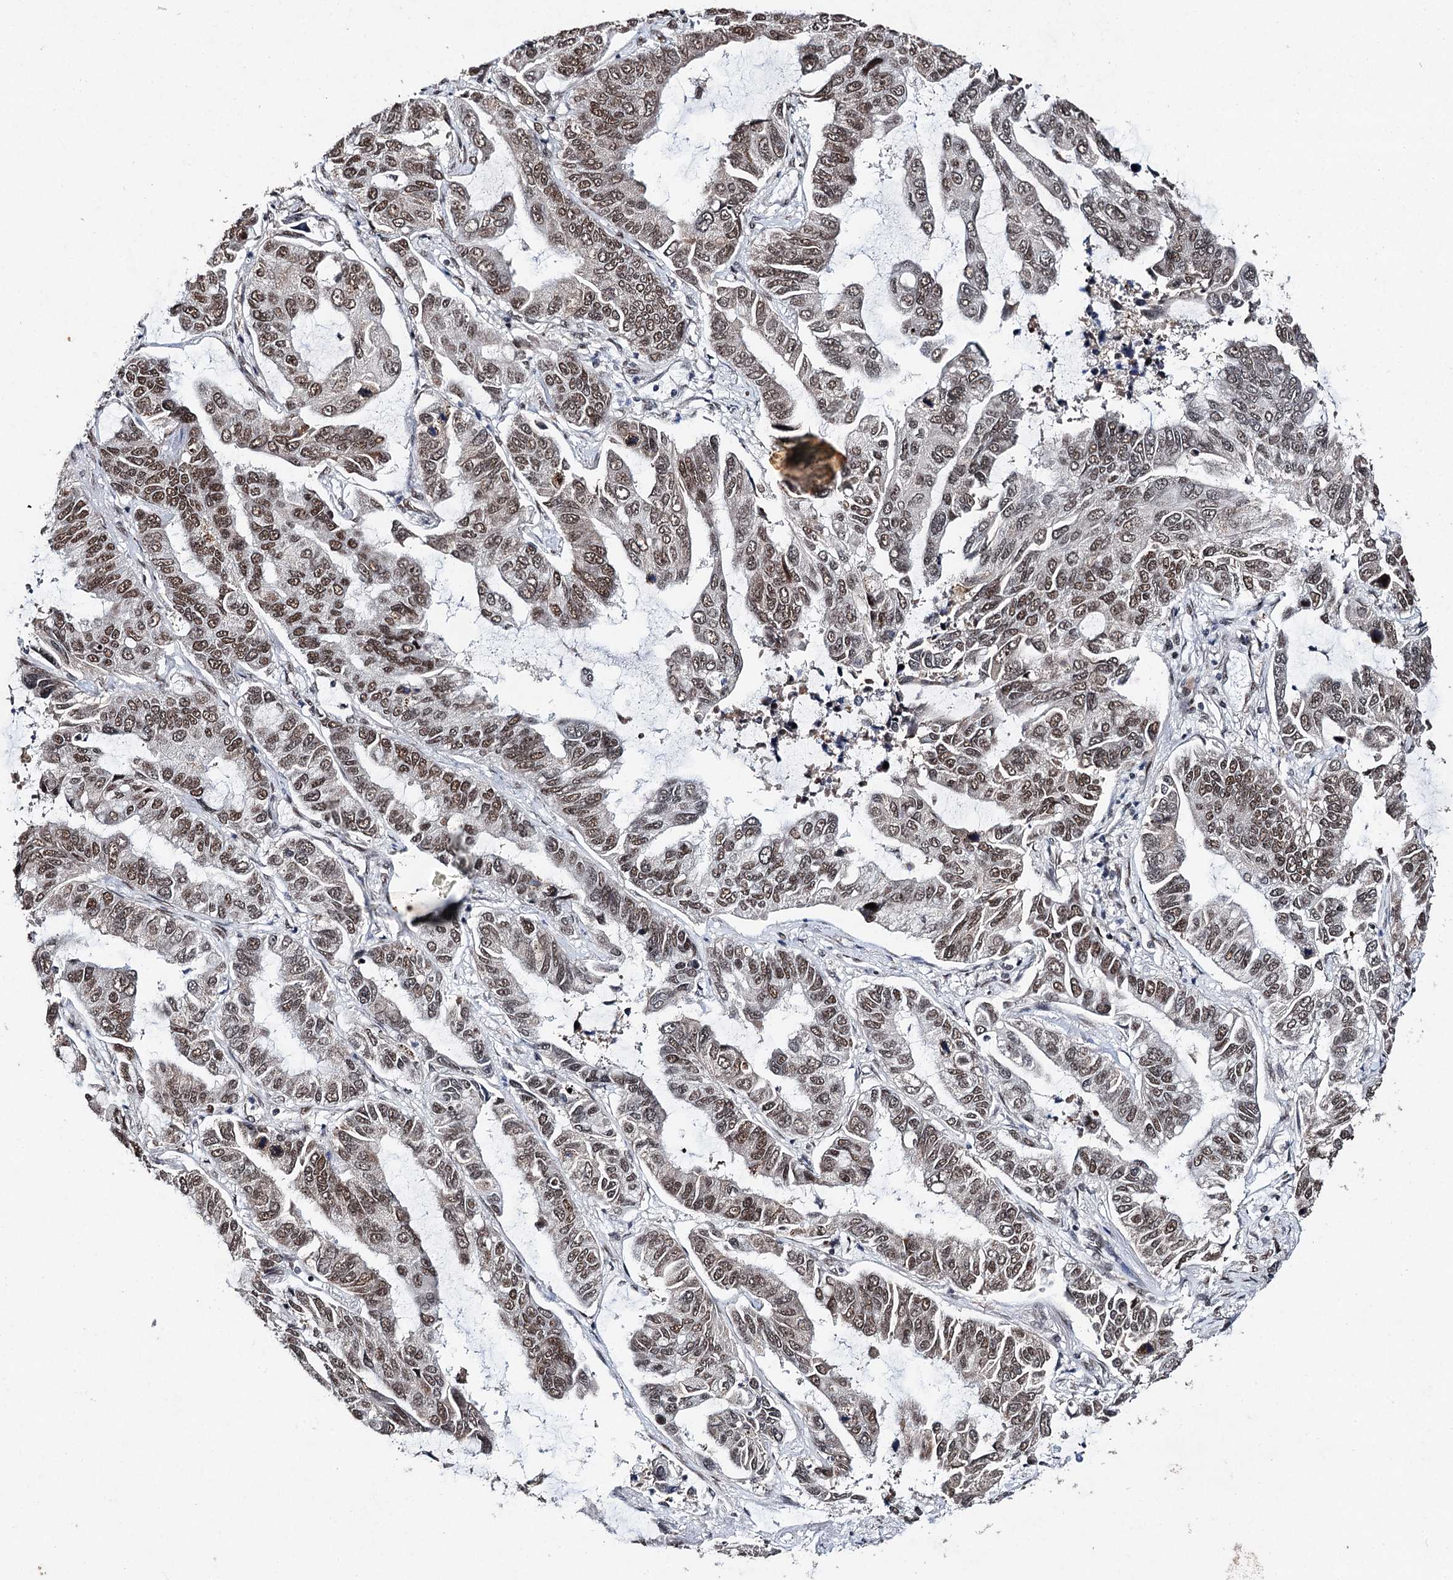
{"staining": {"intensity": "moderate", "quantity": "25%-75%", "location": "nuclear"}, "tissue": "lung cancer", "cell_type": "Tumor cells", "image_type": "cancer", "snomed": [{"axis": "morphology", "description": "Adenocarcinoma, NOS"}, {"axis": "topography", "description": "Lung"}], "caption": "An IHC histopathology image of tumor tissue is shown. Protein staining in brown shows moderate nuclear positivity in lung cancer (adenocarcinoma) within tumor cells.", "gene": "MATR3", "patient": {"sex": "male", "age": 64}}